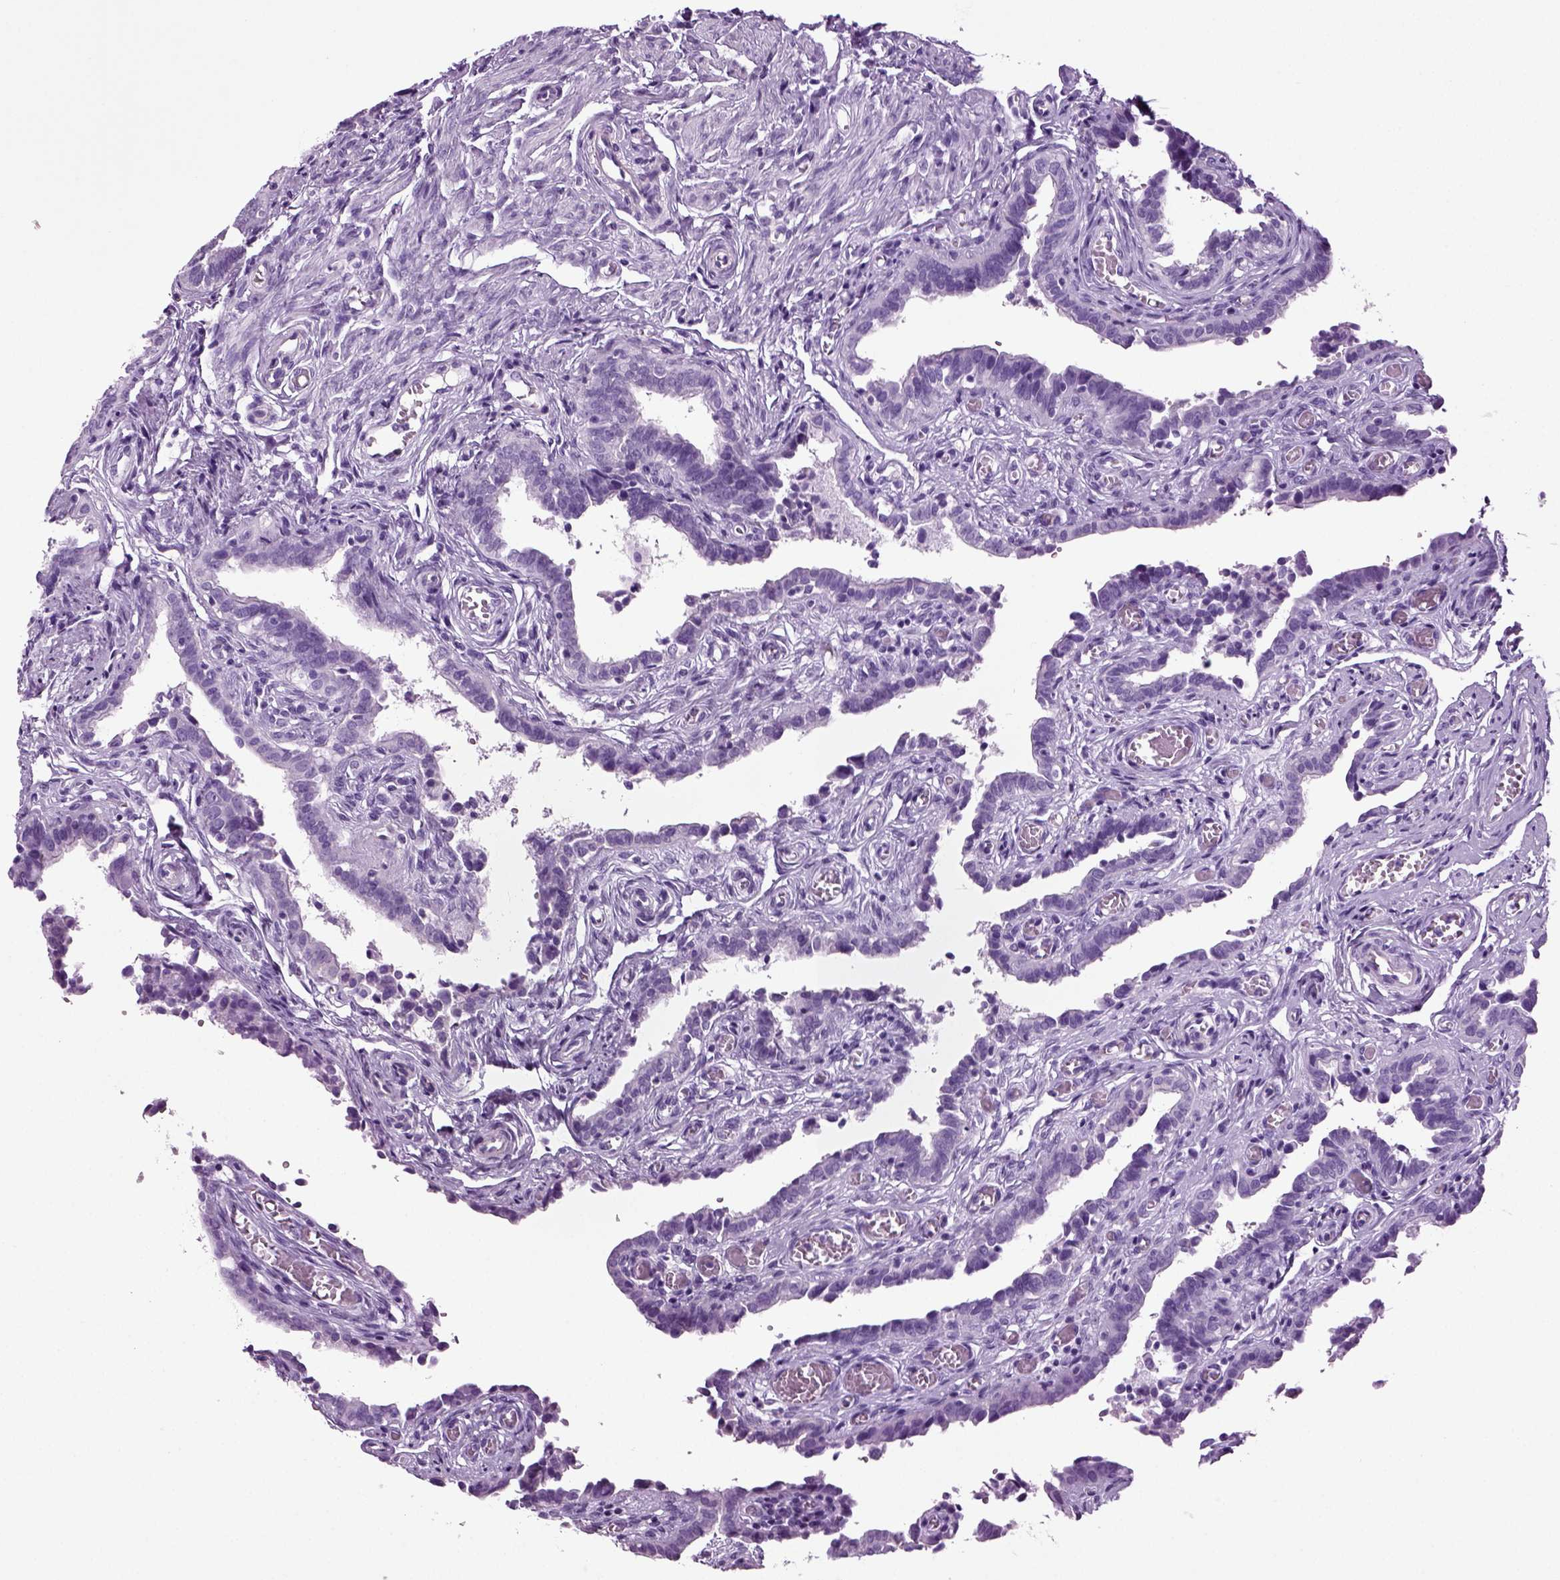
{"staining": {"intensity": "negative", "quantity": "none", "location": "none"}, "tissue": "fallopian tube", "cell_type": "Glandular cells", "image_type": "normal", "snomed": [{"axis": "morphology", "description": "Normal tissue, NOS"}, {"axis": "morphology", "description": "Carcinoma, endometroid"}, {"axis": "topography", "description": "Fallopian tube"}, {"axis": "topography", "description": "Ovary"}], "caption": "Protein analysis of normal fallopian tube demonstrates no significant staining in glandular cells. (DAB (3,3'-diaminobenzidine) immunohistochemistry (IHC) with hematoxylin counter stain).", "gene": "CD109", "patient": {"sex": "female", "age": 42}}